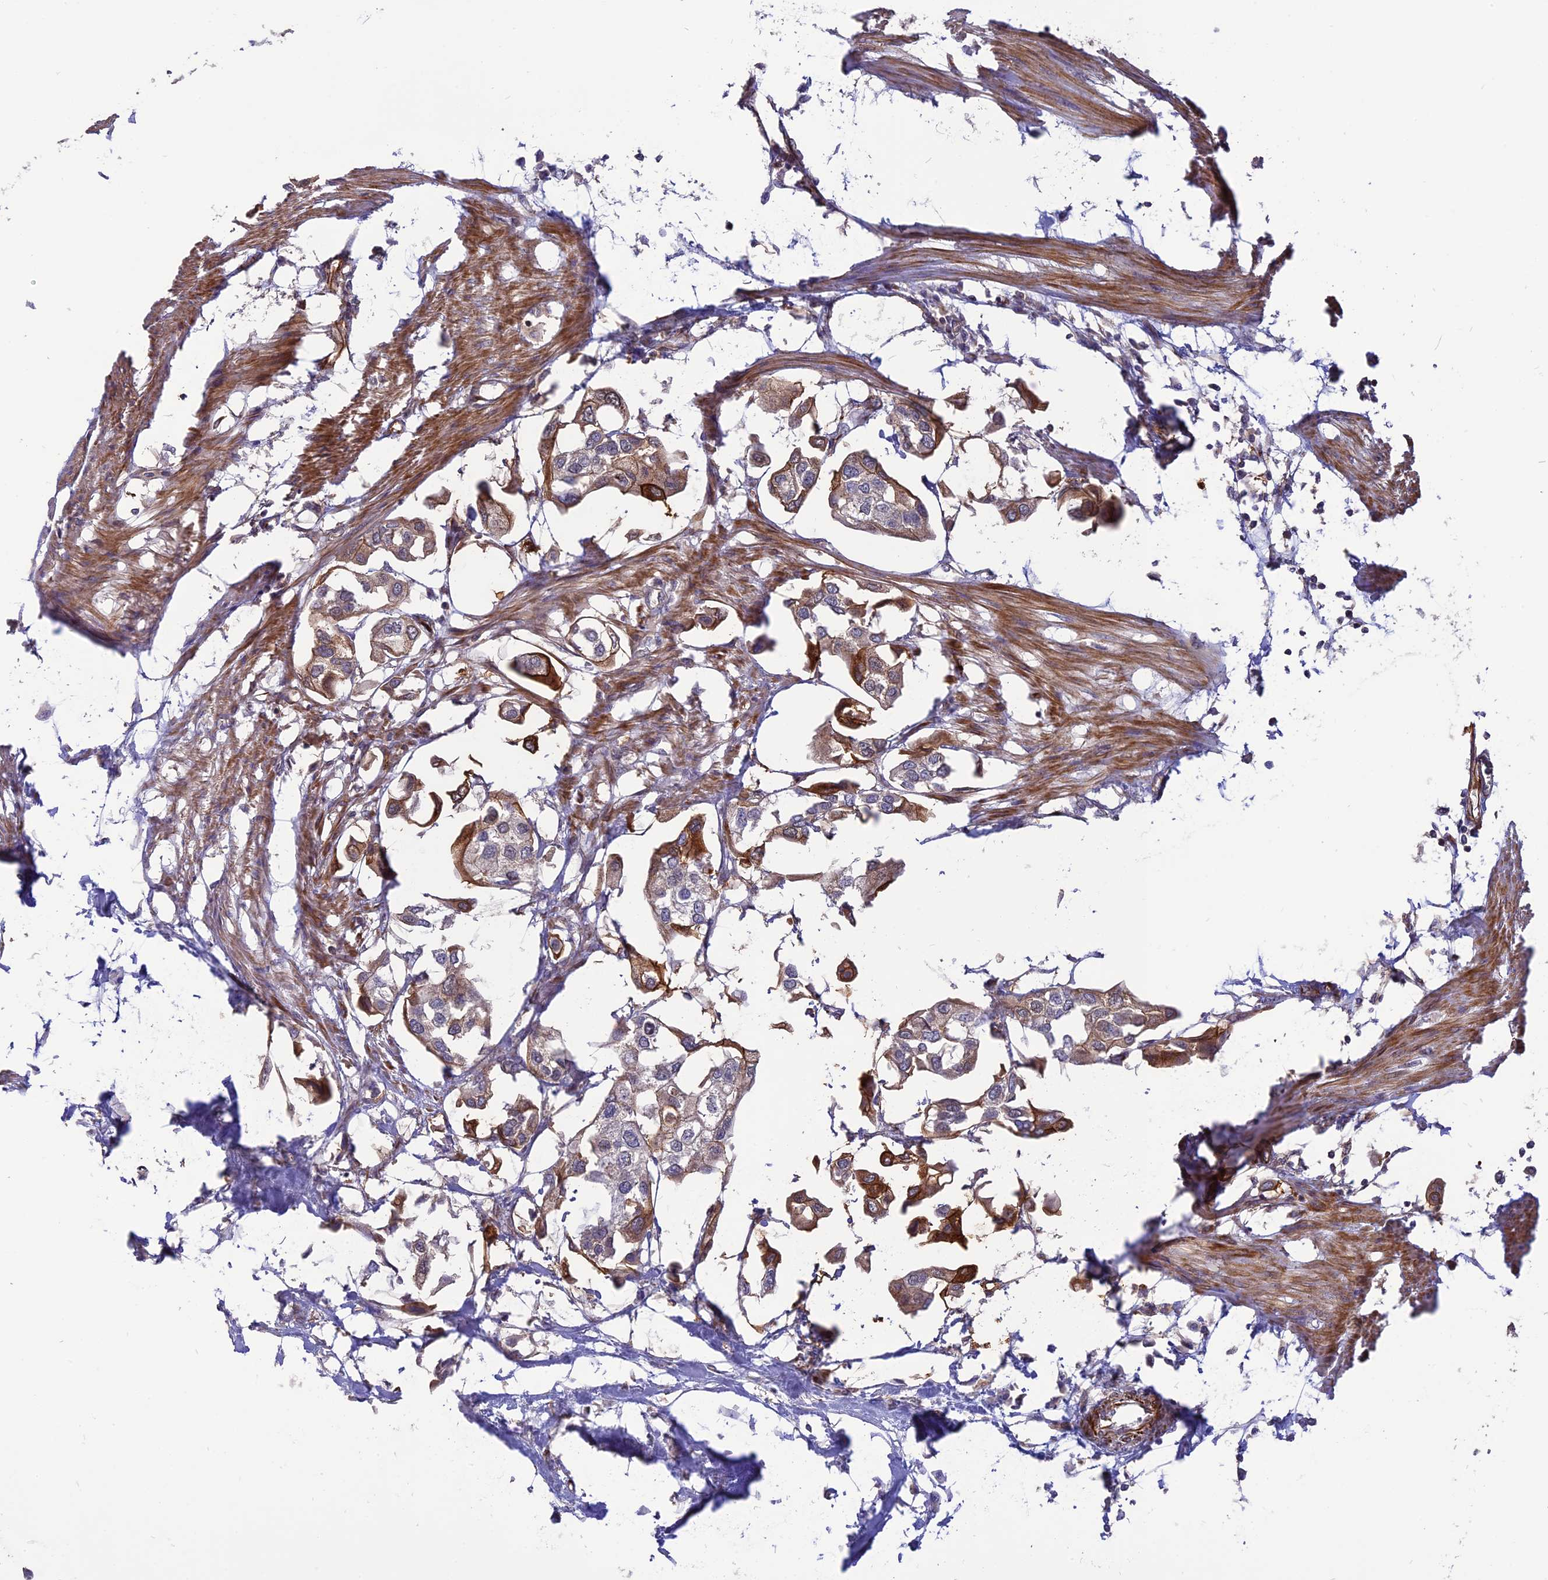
{"staining": {"intensity": "moderate", "quantity": "<25%", "location": "cytoplasmic/membranous"}, "tissue": "urothelial cancer", "cell_type": "Tumor cells", "image_type": "cancer", "snomed": [{"axis": "morphology", "description": "Urothelial carcinoma, High grade"}, {"axis": "topography", "description": "Urinary bladder"}], "caption": "Human urothelial cancer stained for a protein (brown) exhibits moderate cytoplasmic/membranous positive staining in approximately <25% of tumor cells.", "gene": "PHLDB3", "patient": {"sex": "male", "age": 64}}